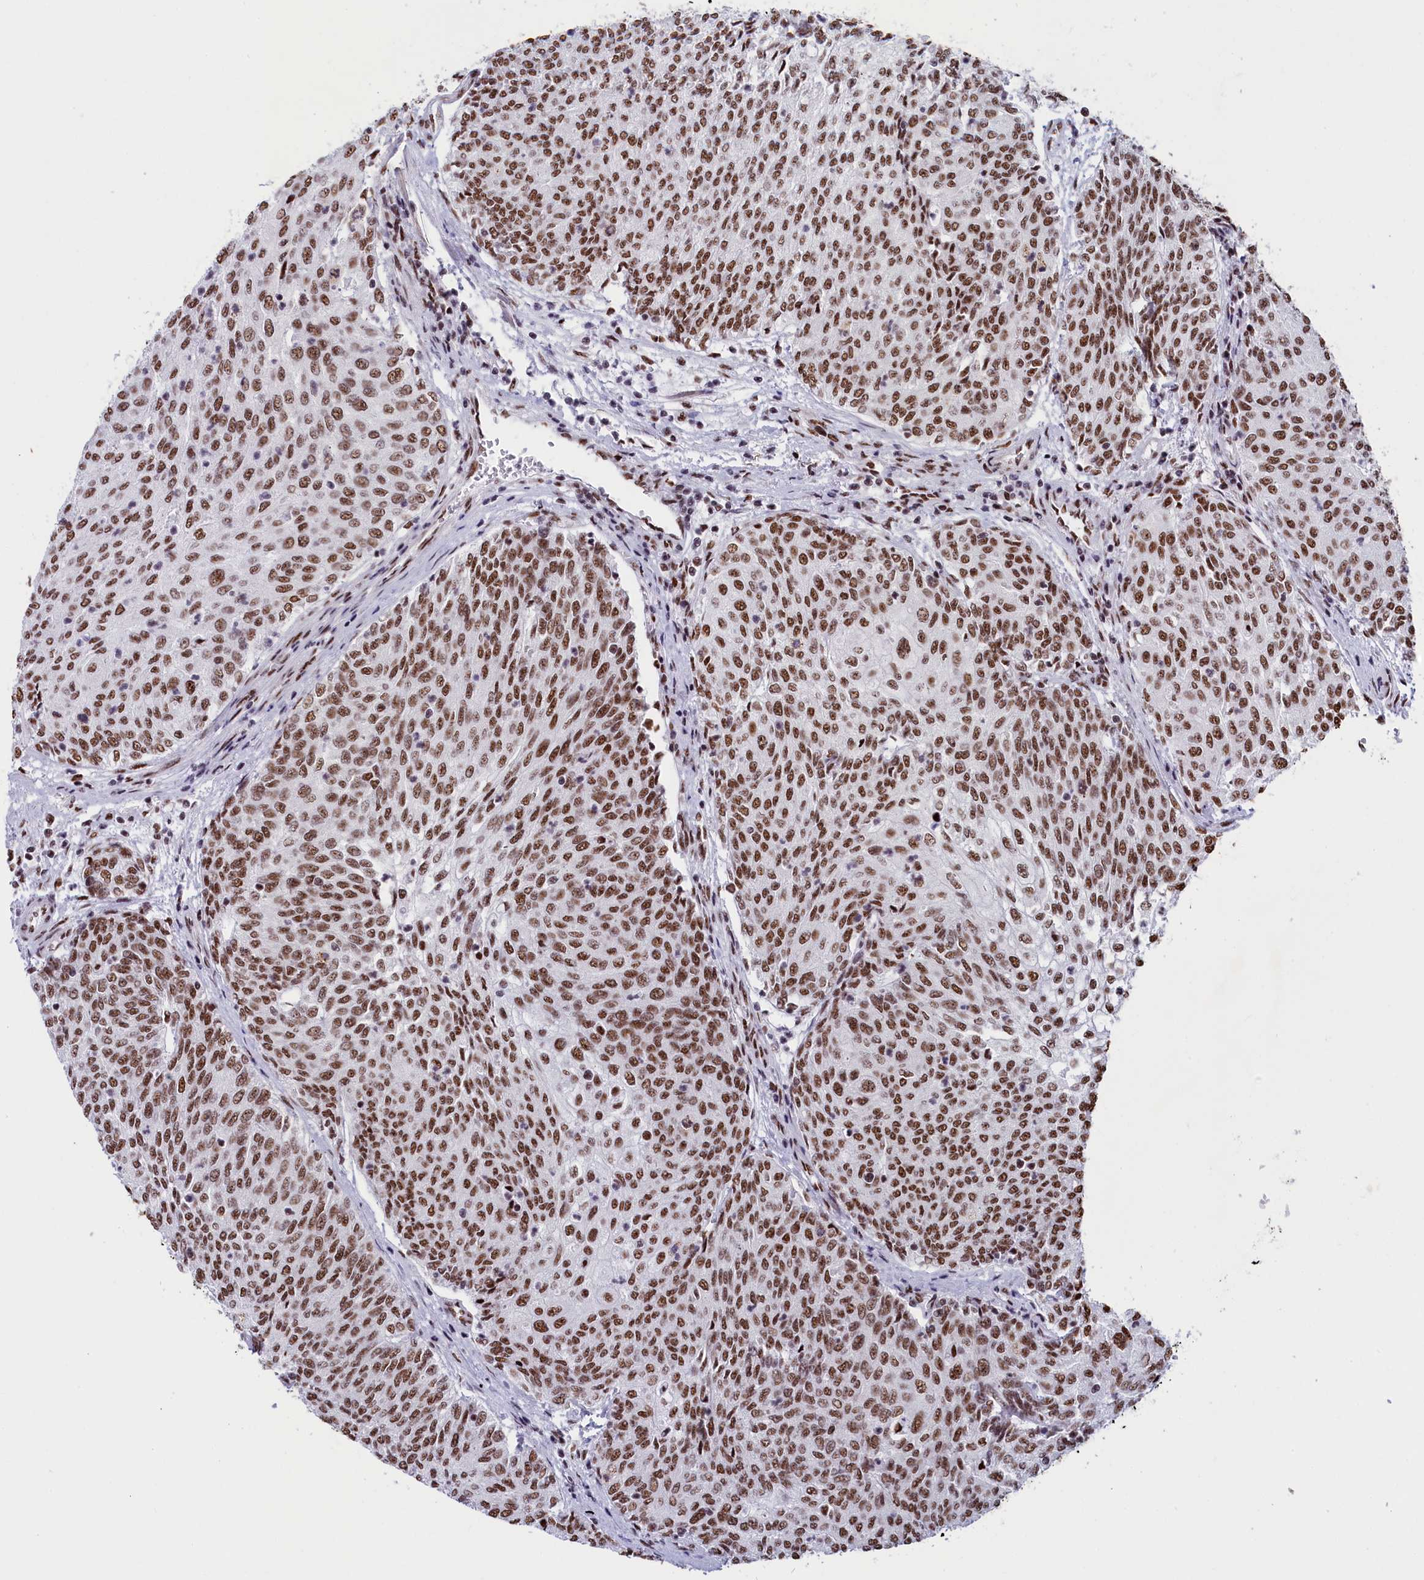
{"staining": {"intensity": "strong", "quantity": ">75%", "location": "nuclear"}, "tissue": "urothelial cancer", "cell_type": "Tumor cells", "image_type": "cancer", "snomed": [{"axis": "morphology", "description": "Urothelial carcinoma, High grade"}, {"axis": "topography", "description": "Urinary bladder"}], "caption": "This is an image of immunohistochemistry staining of high-grade urothelial carcinoma, which shows strong expression in the nuclear of tumor cells.", "gene": "SNRNP70", "patient": {"sex": "female", "age": 79}}